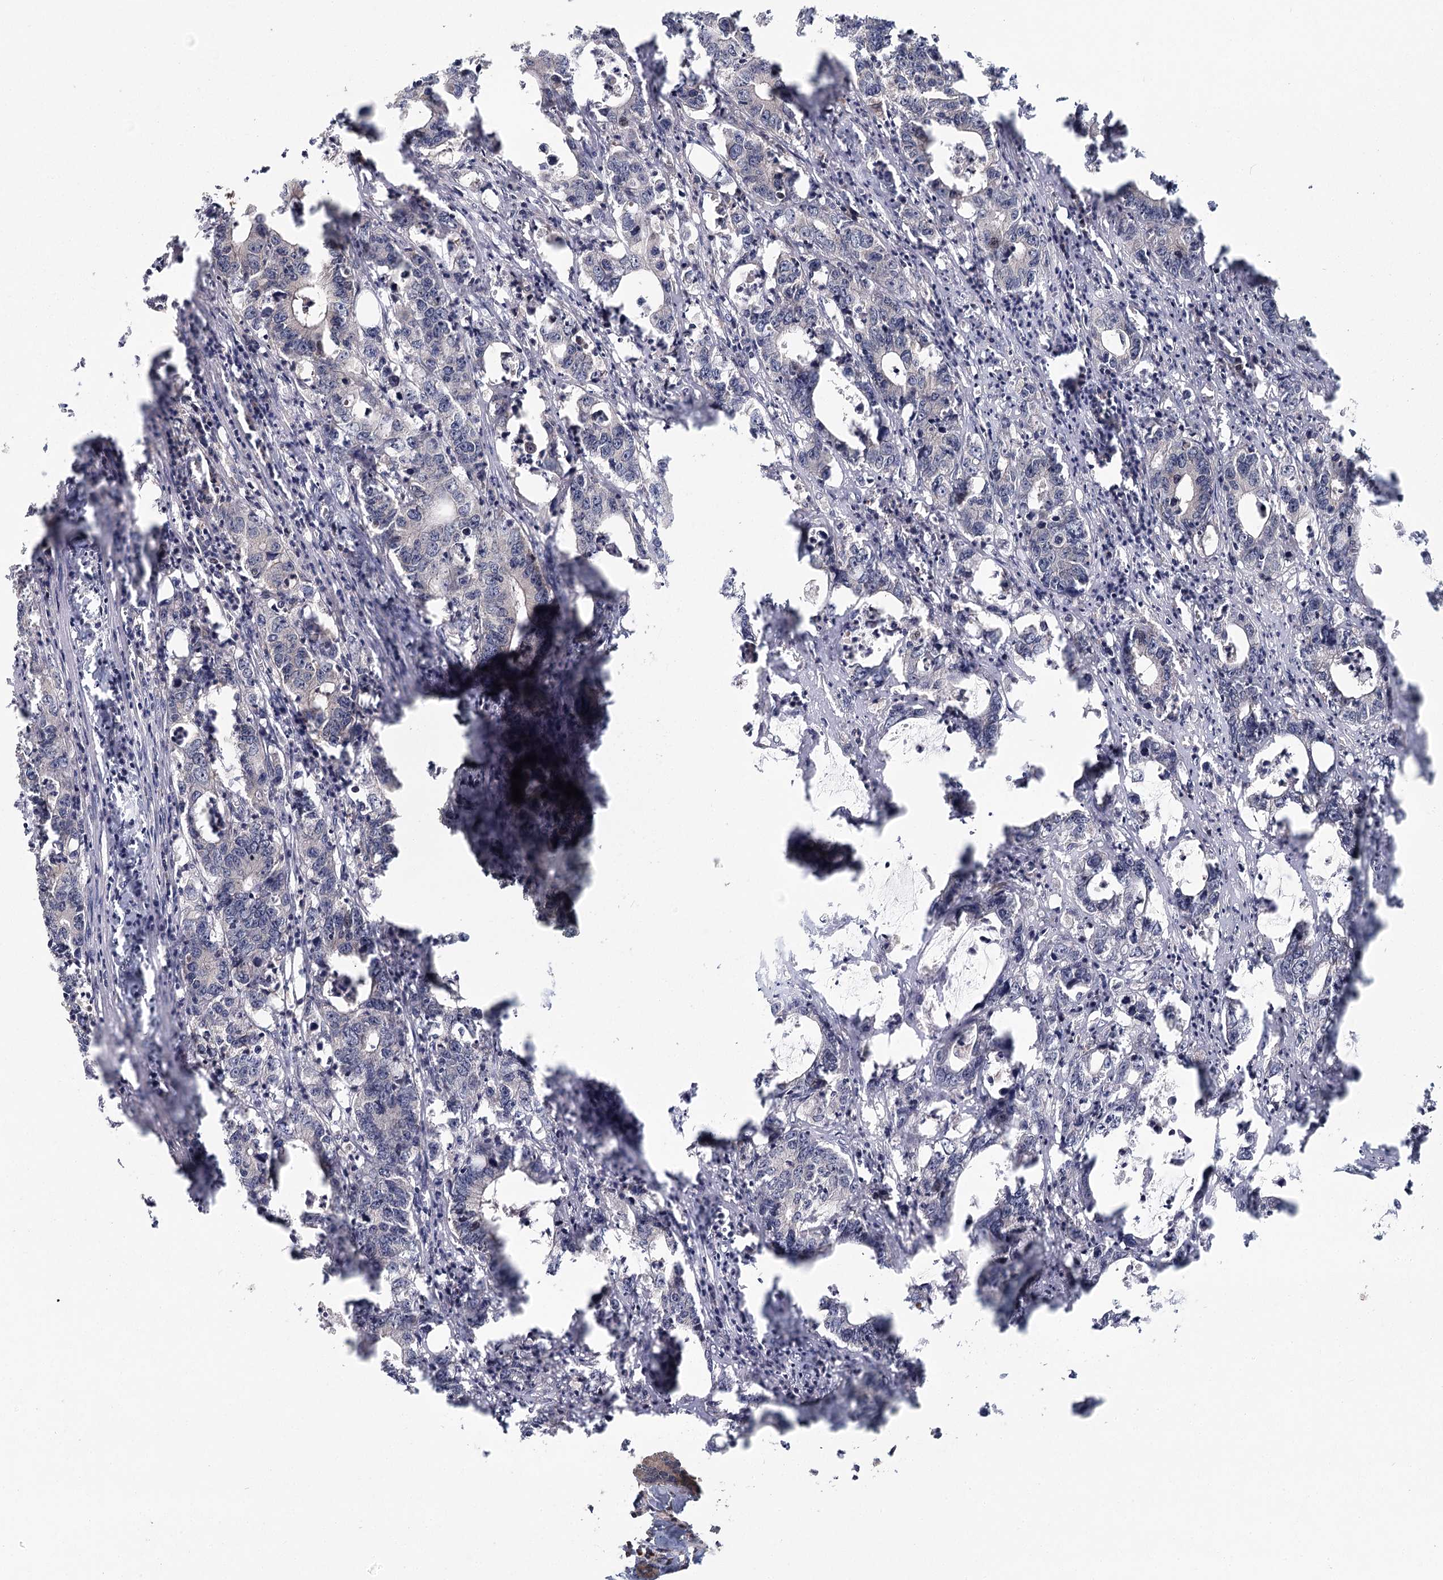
{"staining": {"intensity": "negative", "quantity": "none", "location": "none"}, "tissue": "colorectal cancer", "cell_type": "Tumor cells", "image_type": "cancer", "snomed": [{"axis": "morphology", "description": "Adenocarcinoma, NOS"}, {"axis": "topography", "description": "Colon"}], "caption": "This is an immunohistochemistry (IHC) photomicrograph of human colorectal adenocarcinoma. There is no expression in tumor cells.", "gene": "RAPGEF6", "patient": {"sex": "female", "age": 75}}